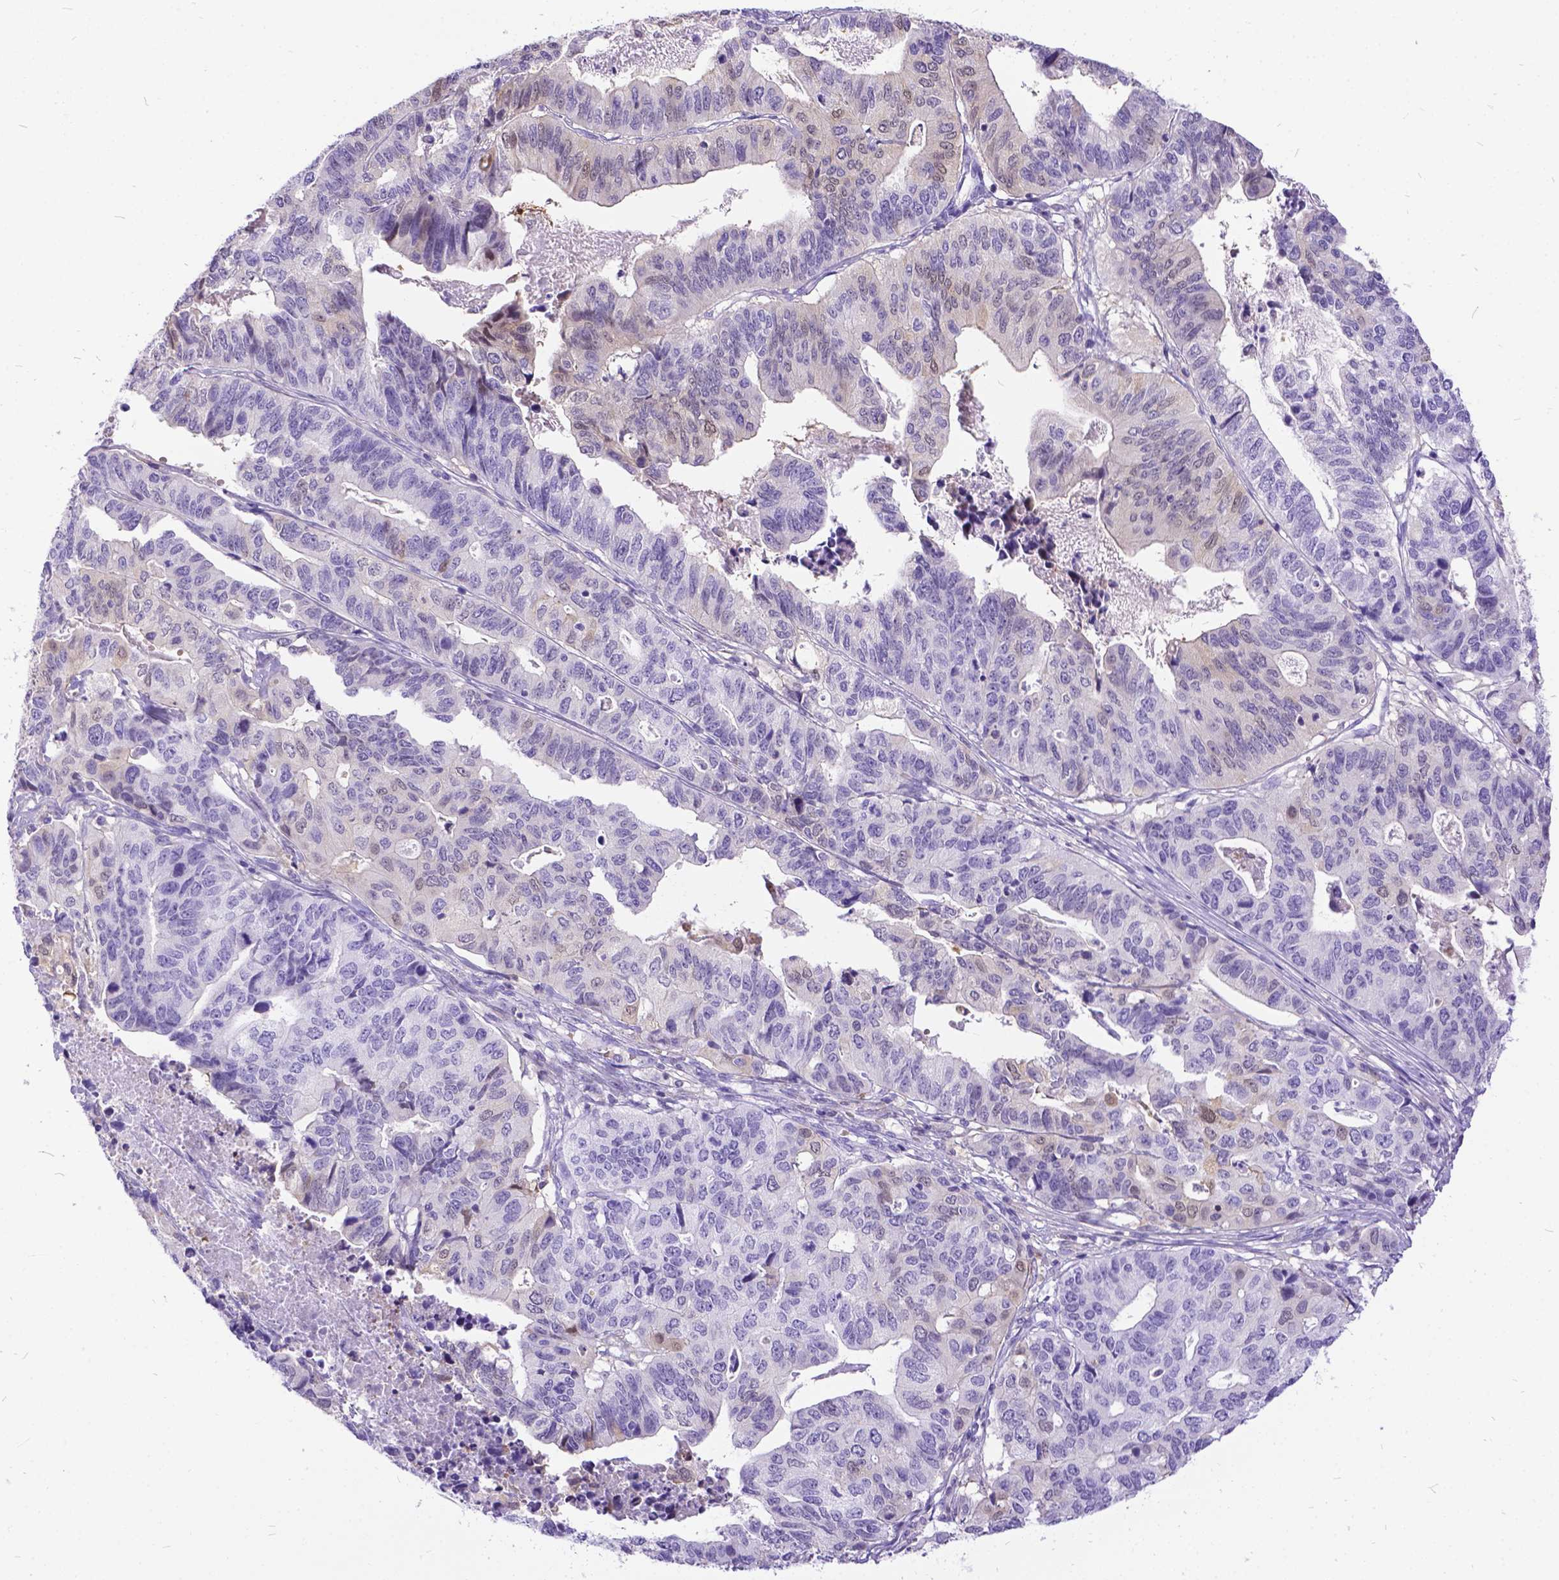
{"staining": {"intensity": "weak", "quantity": "<25%", "location": "cytoplasmic/membranous,nuclear"}, "tissue": "stomach cancer", "cell_type": "Tumor cells", "image_type": "cancer", "snomed": [{"axis": "morphology", "description": "Adenocarcinoma, NOS"}, {"axis": "topography", "description": "Stomach, upper"}], "caption": "Photomicrograph shows no protein expression in tumor cells of adenocarcinoma (stomach) tissue.", "gene": "TMEM169", "patient": {"sex": "female", "age": 67}}